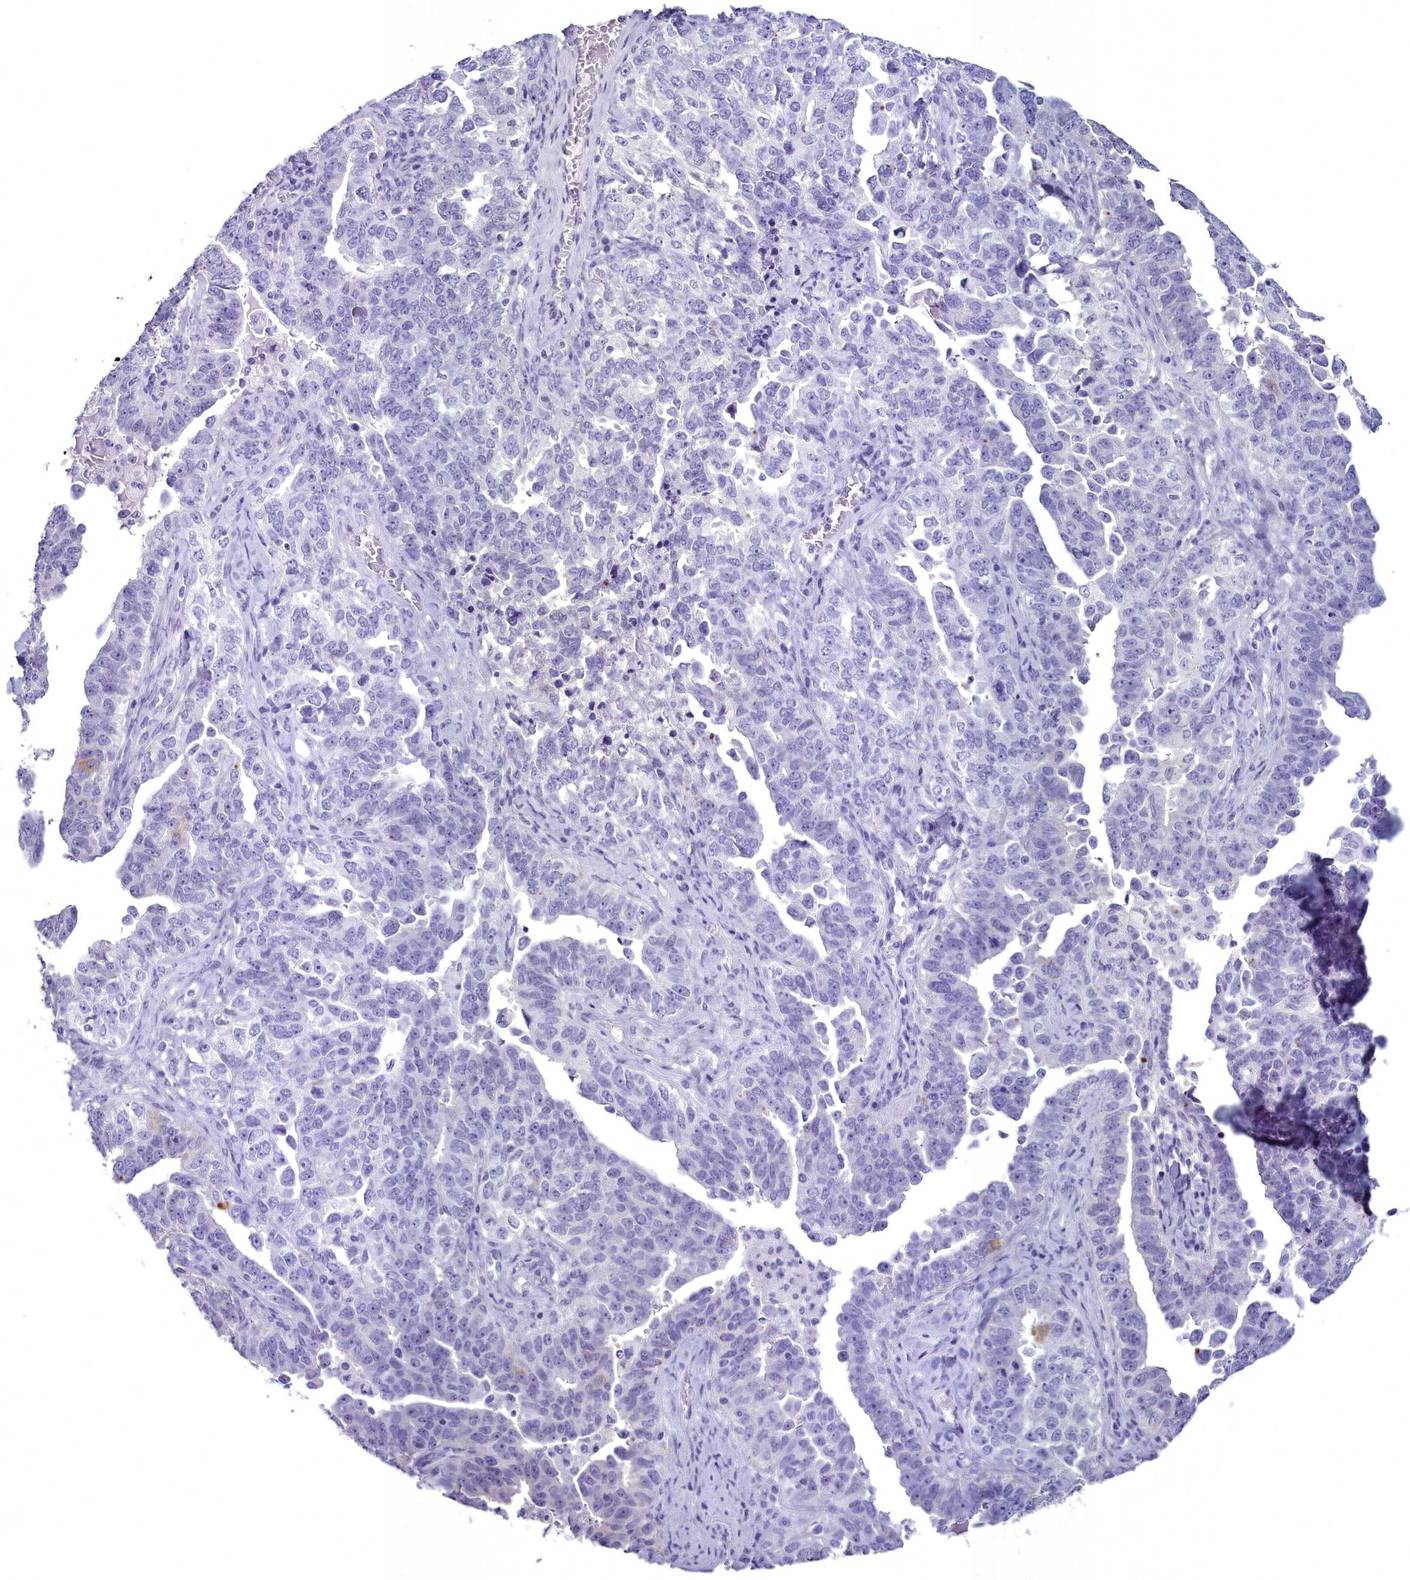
{"staining": {"intensity": "negative", "quantity": "none", "location": "none"}, "tissue": "ovarian cancer", "cell_type": "Tumor cells", "image_type": "cancer", "snomed": [{"axis": "morphology", "description": "Carcinoma, endometroid"}, {"axis": "topography", "description": "Ovary"}], "caption": "DAB immunohistochemical staining of human endometroid carcinoma (ovarian) displays no significant staining in tumor cells.", "gene": "MAP6", "patient": {"sex": "female", "age": 62}}